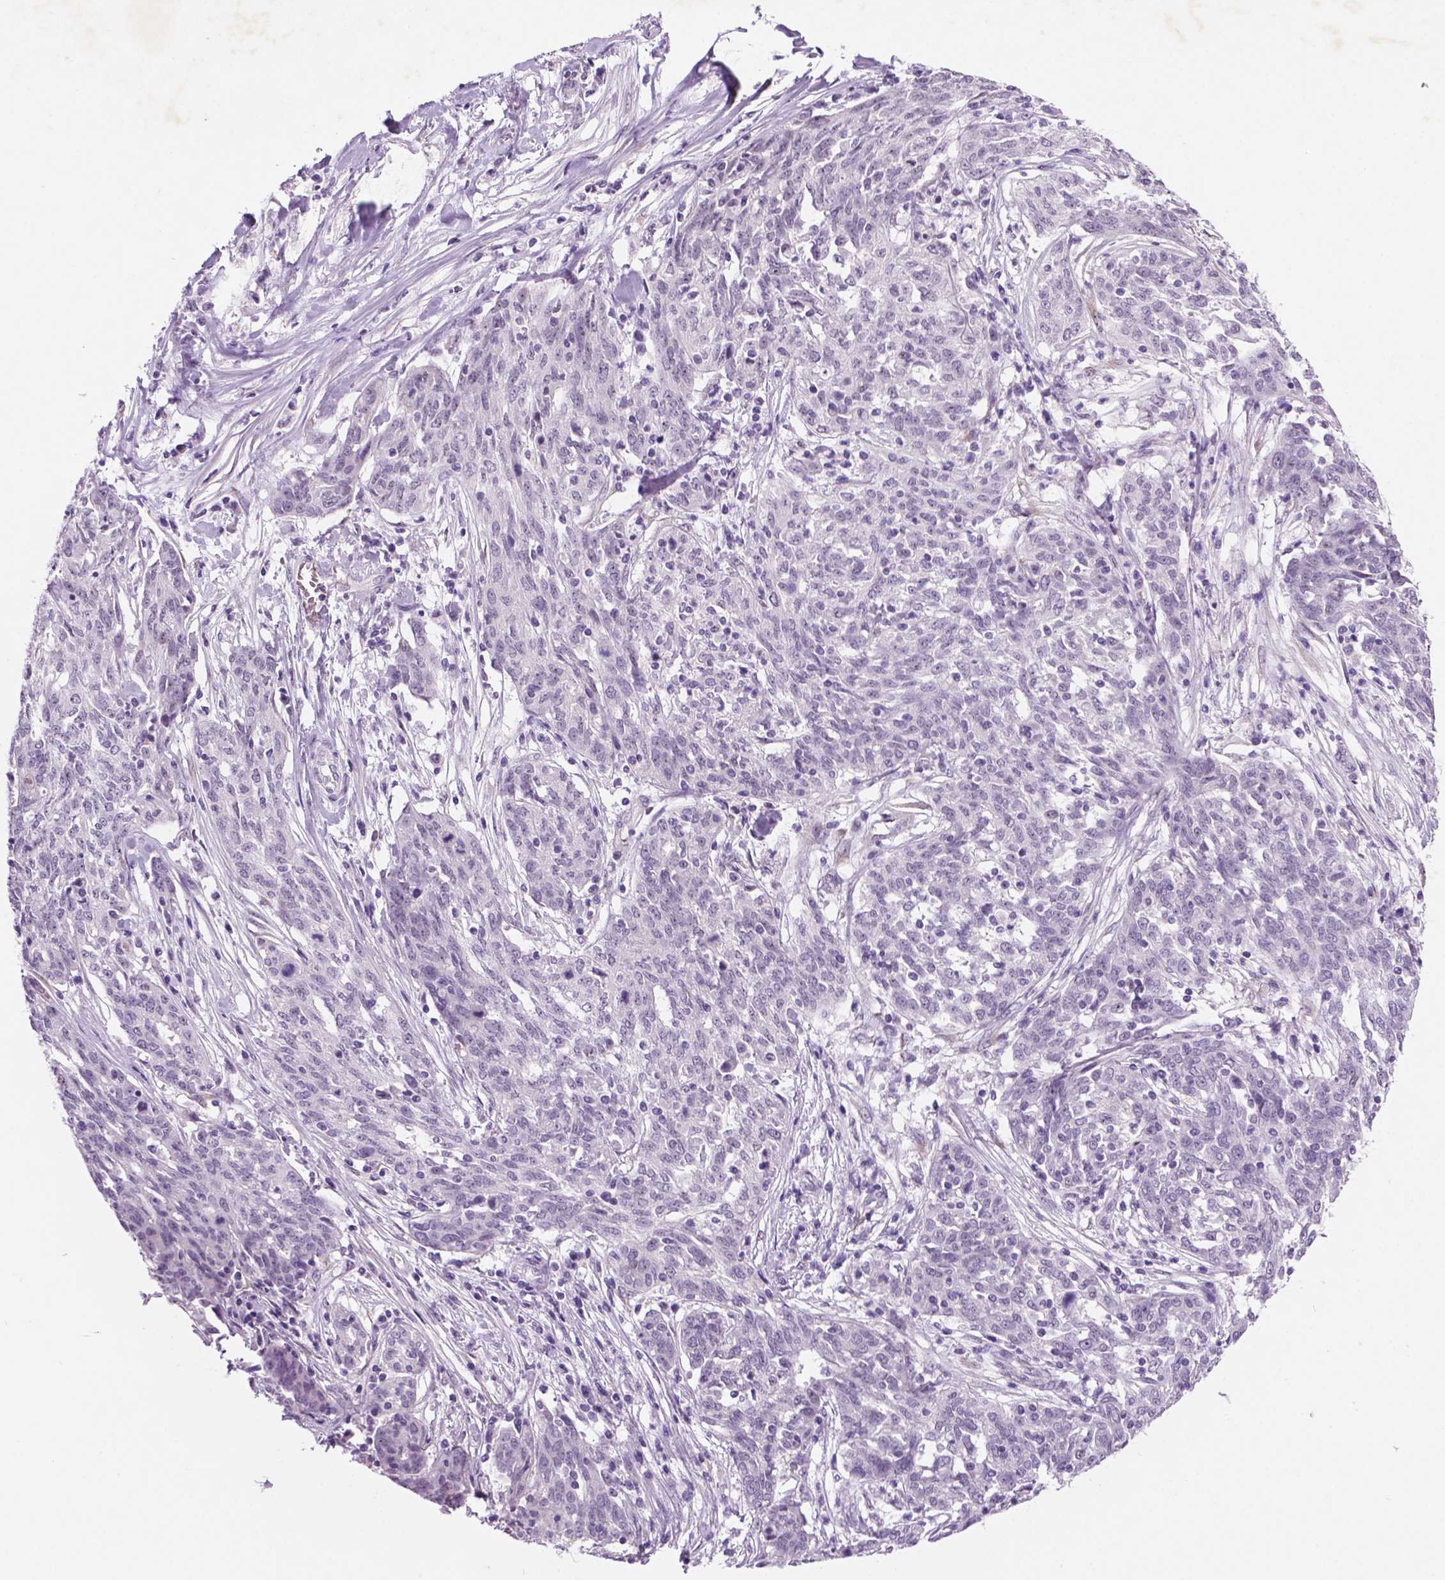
{"staining": {"intensity": "negative", "quantity": "none", "location": "none"}, "tissue": "ovarian cancer", "cell_type": "Tumor cells", "image_type": "cancer", "snomed": [{"axis": "morphology", "description": "Cystadenocarcinoma, serous, NOS"}, {"axis": "topography", "description": "Ovary"}], "caption": "An image of human ovarian cancer is negative for staining in tumor cells.", "gene": "C18orf21", "patient": {"sex": "female", "age": 67}}